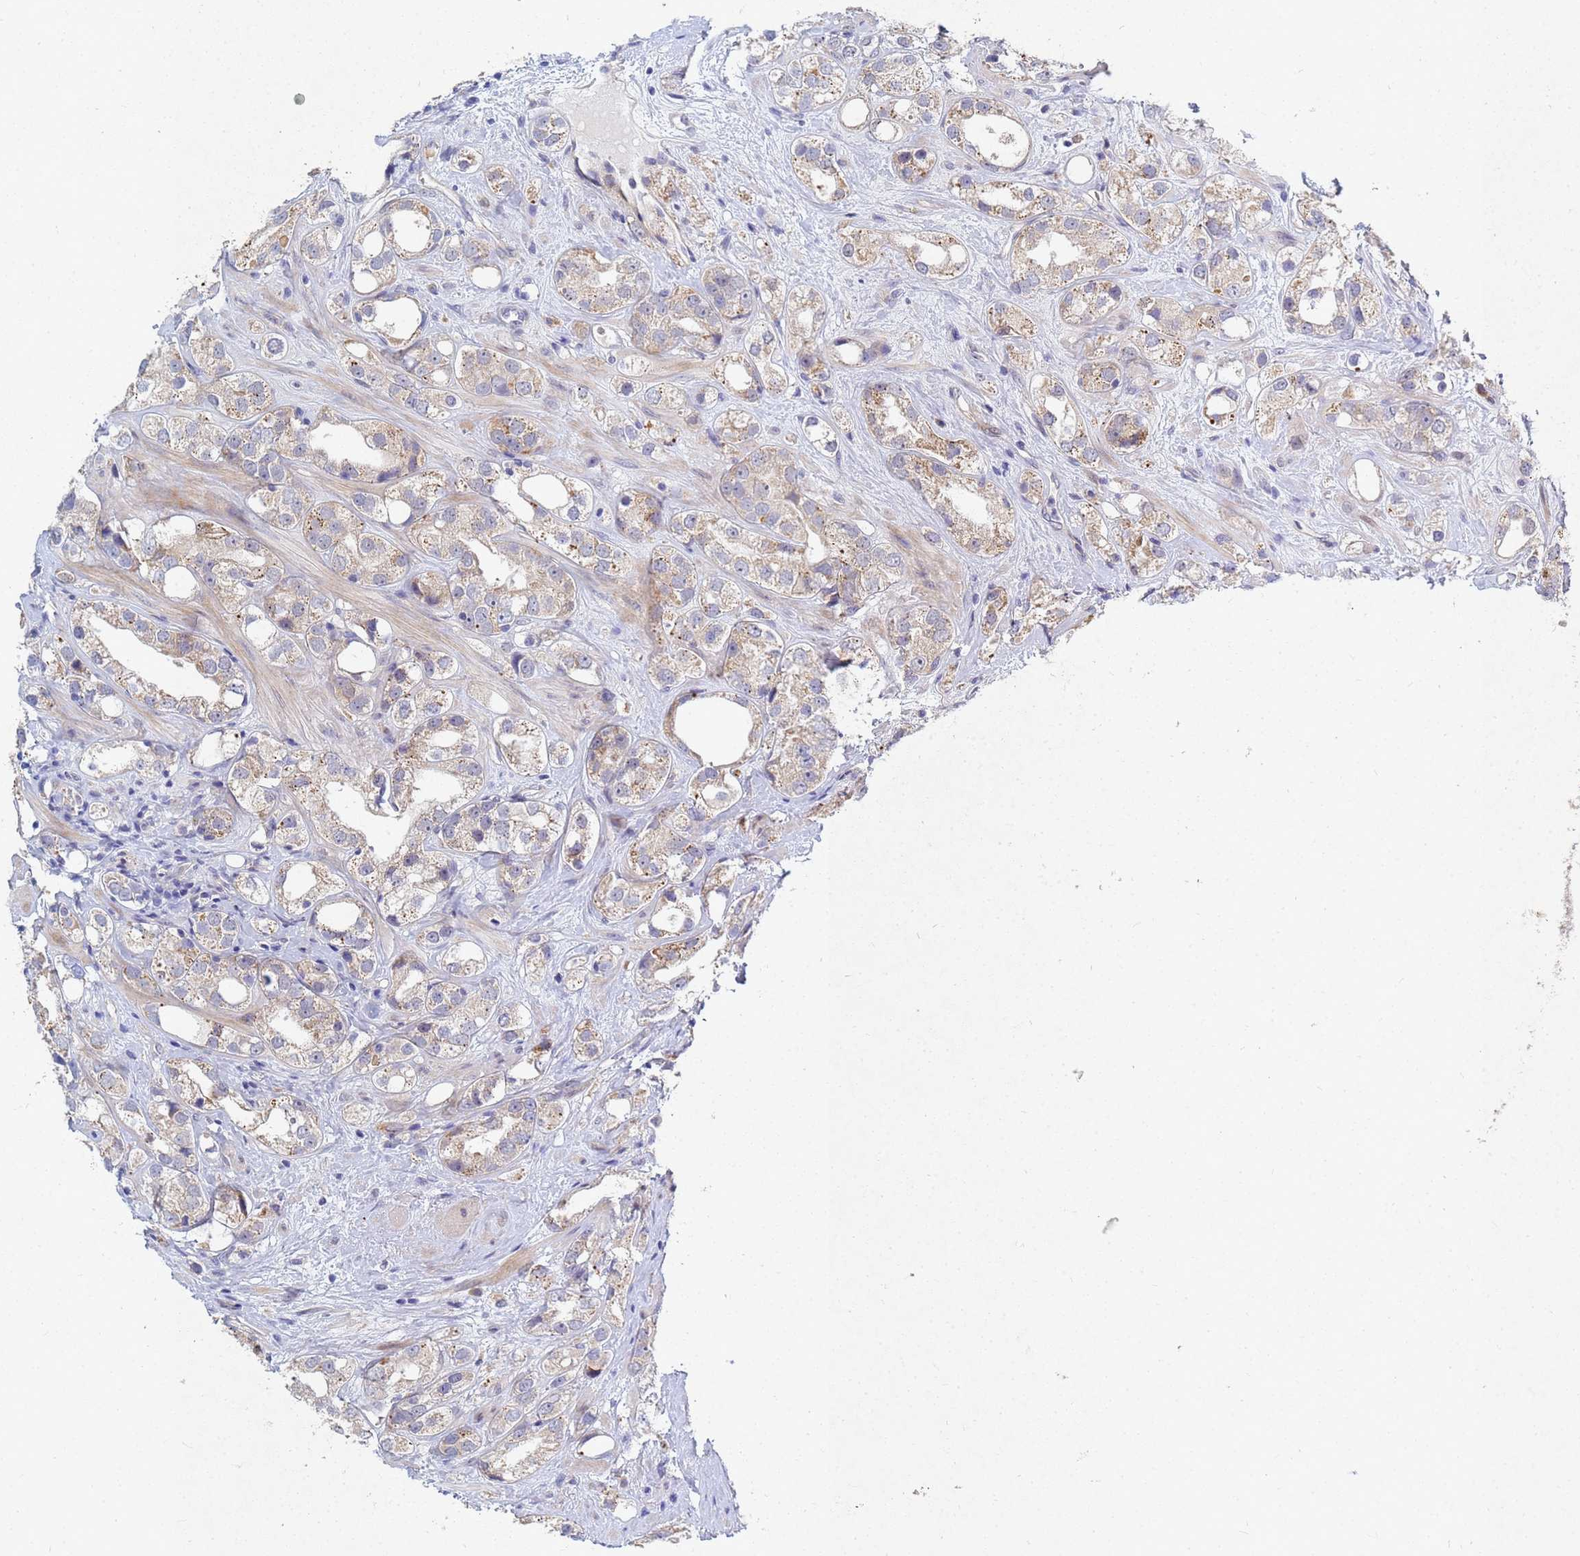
{"staining": {"intensity": "weak", "quantity": ">75%", "location": "cytoplasmic/membranous"}, "tissue": "prostate cancer", "cell_type": "Tumor cells", "image_type": "cancer", "snomed": [{"axis": "morphology", "description": "Adenocarcinoma, NOS"}, {"axis": "topography", "description": "Prostate"}], "caption": "Prostate adenocarcinoma tissue shows weak cytoplasmic/membranous positivity in about >75% of tumor cells", "gene": "TNPO2", "patient": {"sex": "male", "age": 79}}